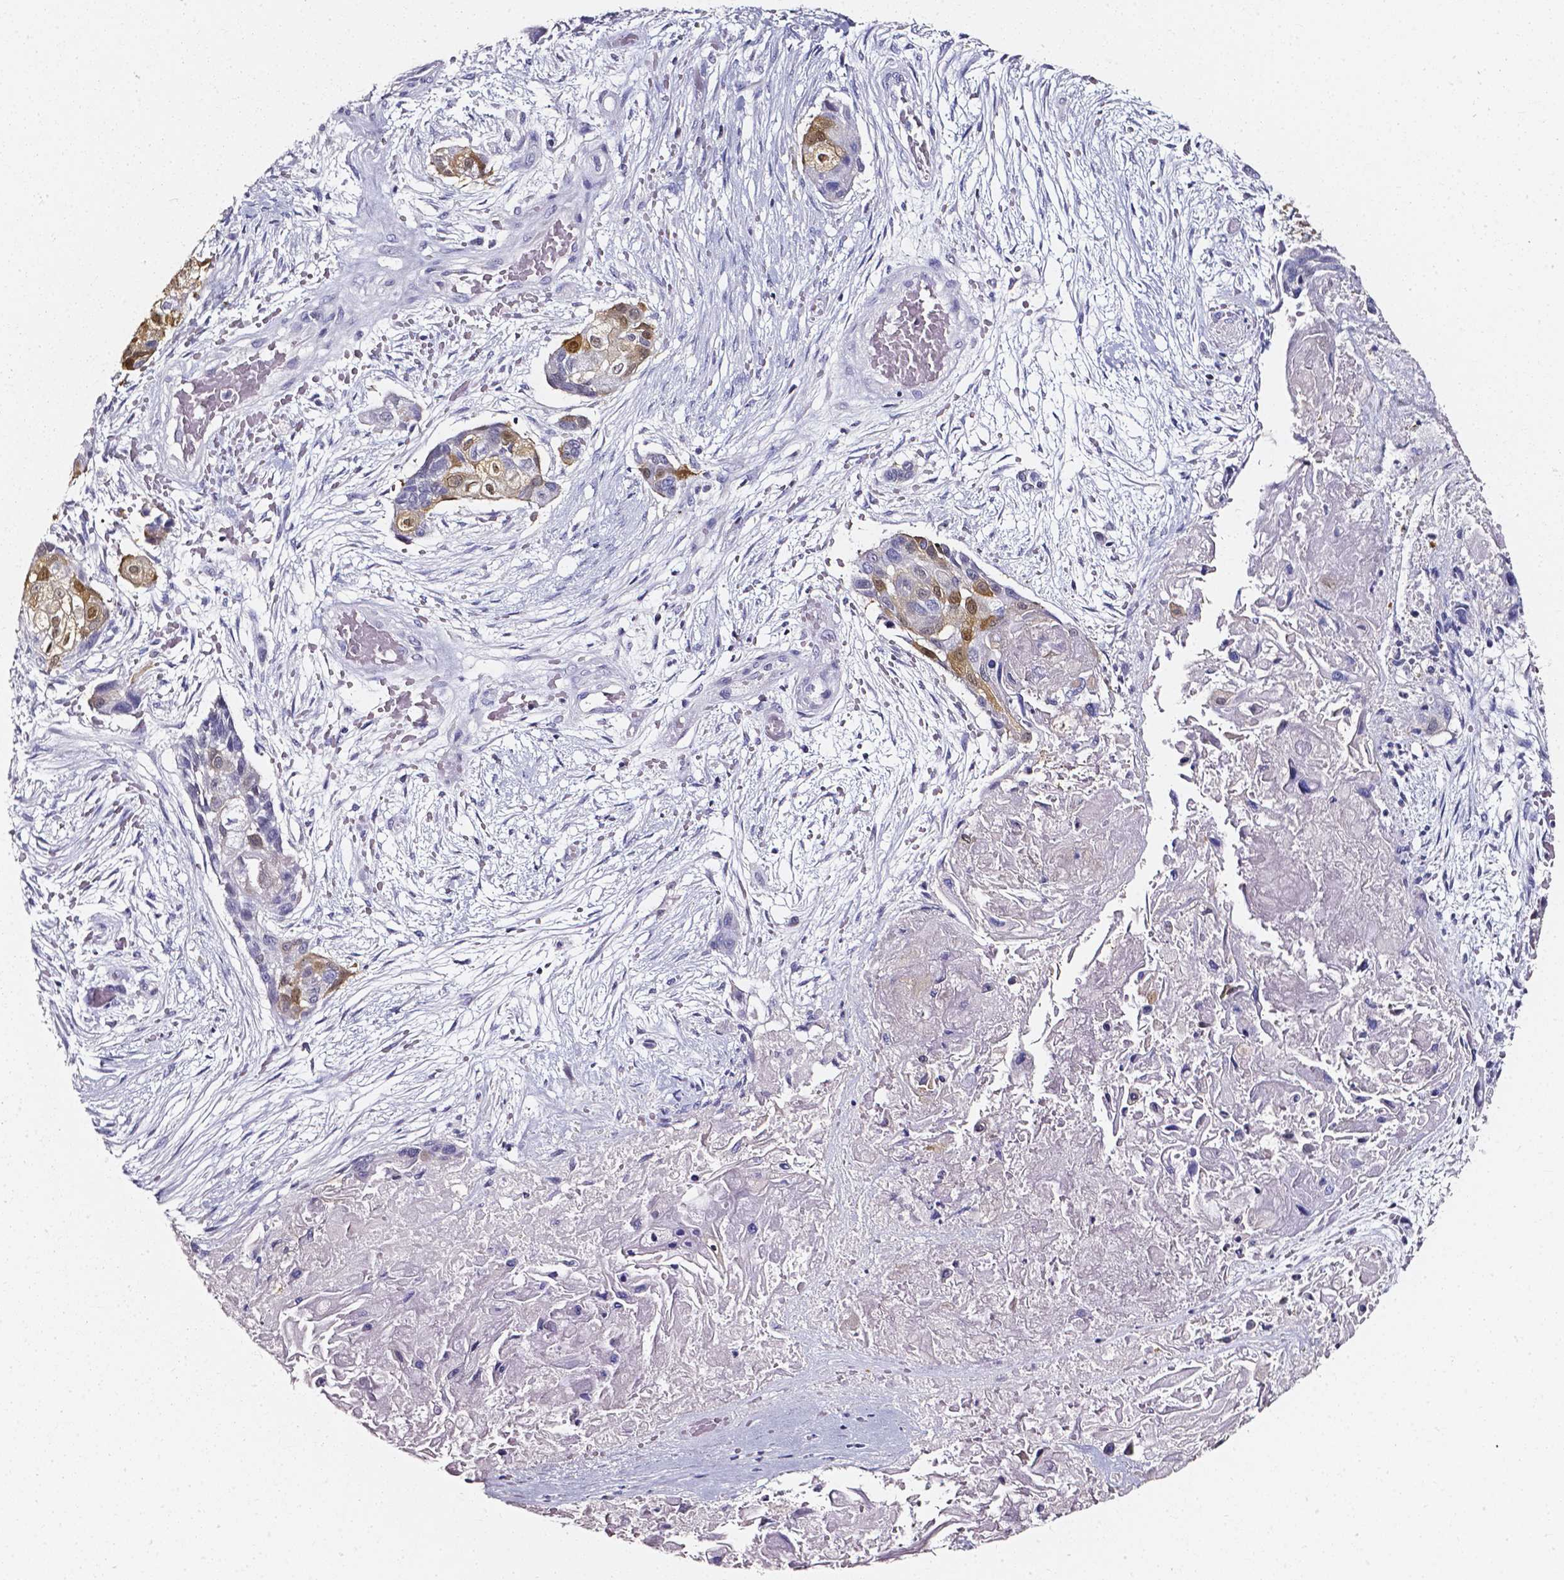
{"staining": {"intensity": "moderate", "quantity": "25%-75%", "location": "cytoplasmic/membranous,nuclear"}, "tissue": "lung cancer", "cell_type": "Tumor cells", "image_type": "cancer", "snomed": [{"axis": "morphology", "description": "Squamous cell carcinoma, NOS"}, {"axis": "topography", "description": "Lung"}], "caption": "About 25%-75% of tumor cells in lung cancer (squamous cell carcinoma) reveal moderate cytoplasmic/membranous and nuclear protein staining as visualized by brown immunohistochemical staining.", "gene": "AKR1B10", "patient": {"sex": "male", "age": 69}}